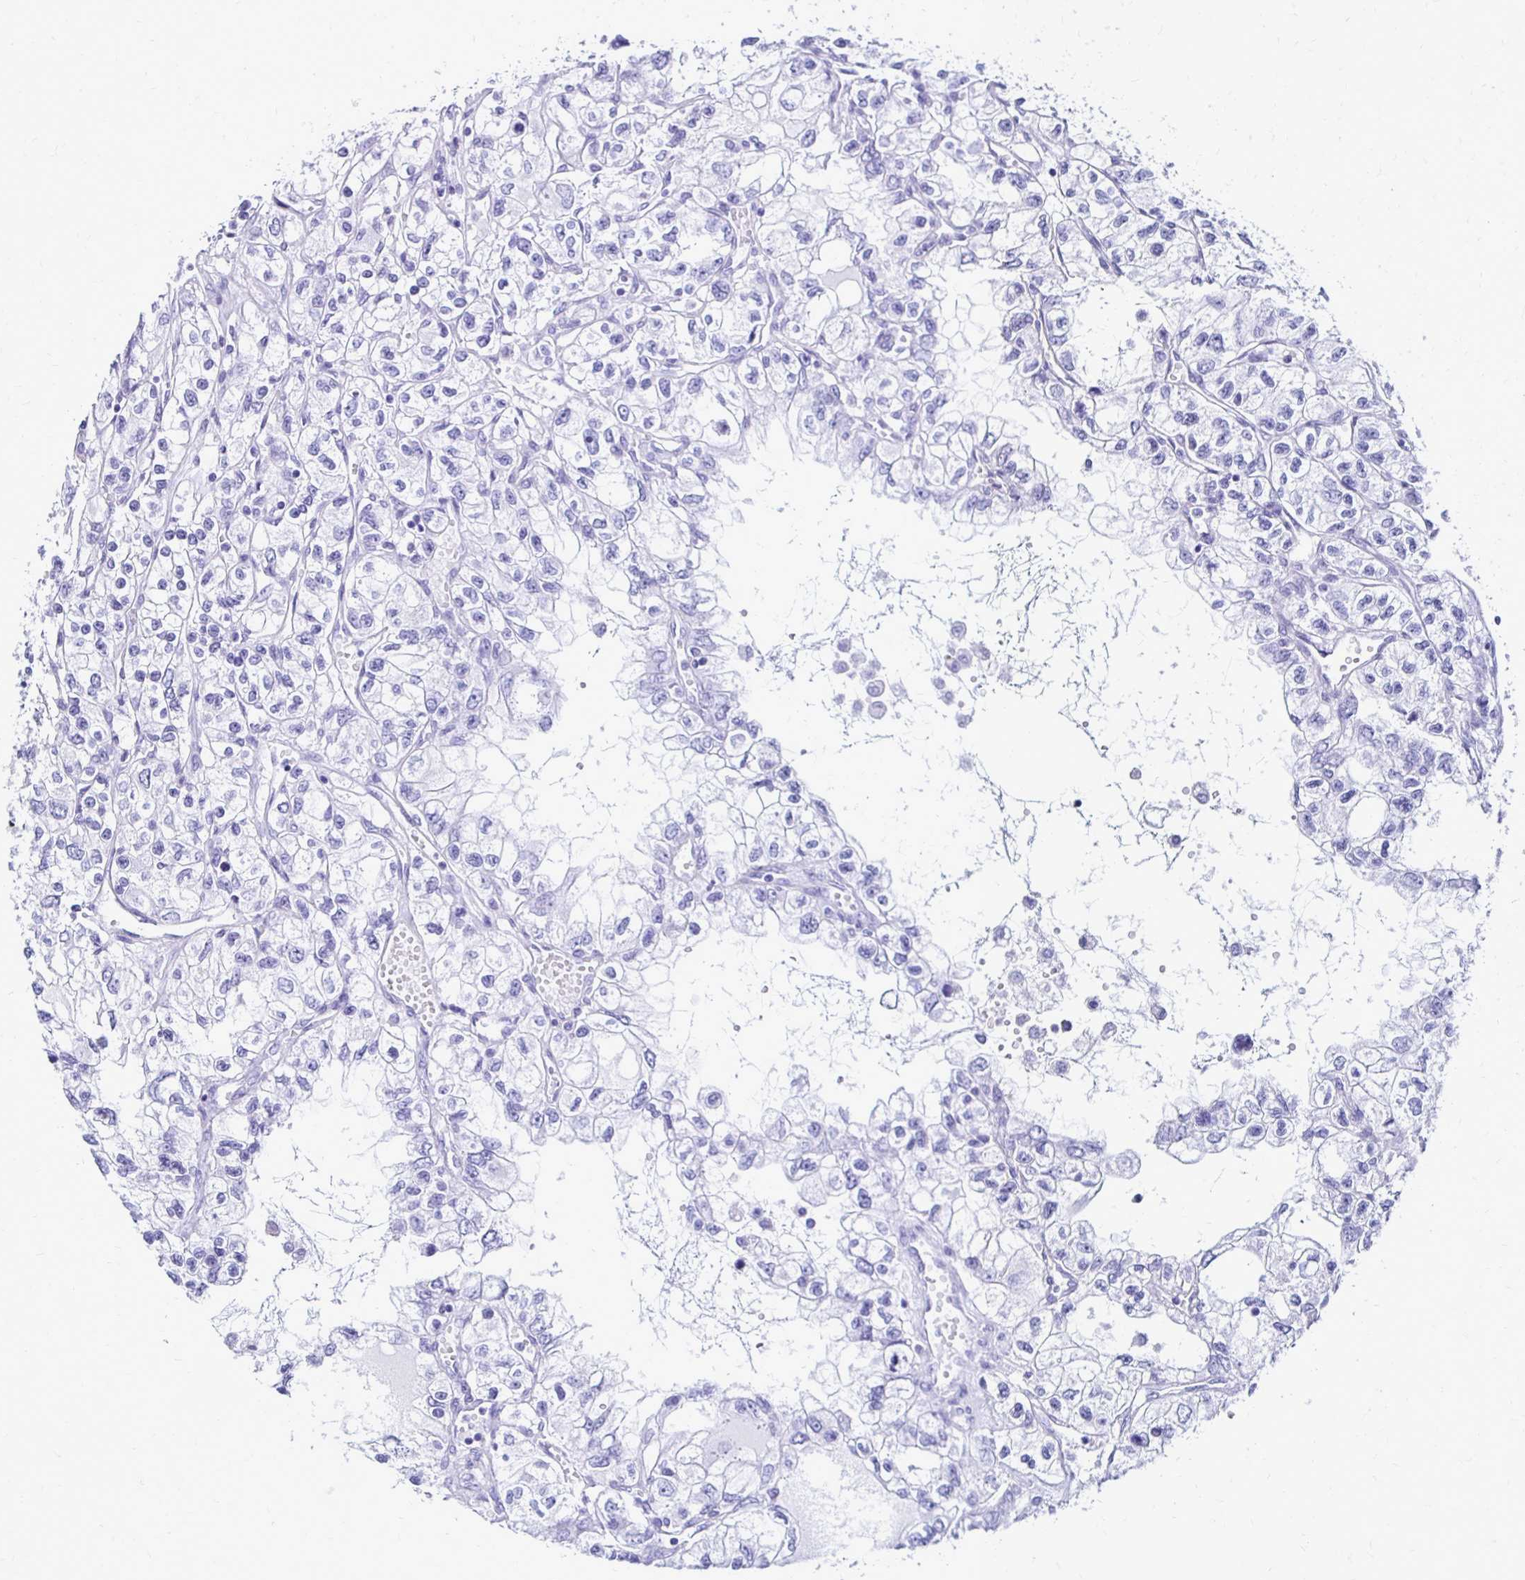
{"staining": {"intensity": "negative", "quantity": "none", "location": "none"}, "tissue": "renal cancer", "cell_type": "Tumor cells", "image_type": "cancer", "snomed": [{"axis": "morphology", "description": "Adenocarcinoma, NOS"}, {"axis": "topography", "description": "Kidney"}], "caption": "Renal cancer (adenocarcinoma) was stained to show a protein in brown. There is no significant expression in tumor cells. (DAB immunohistochemistry (IHC), high magnification).", "gene": "CST5", "patient": {"sex": "female", "age": 59}}